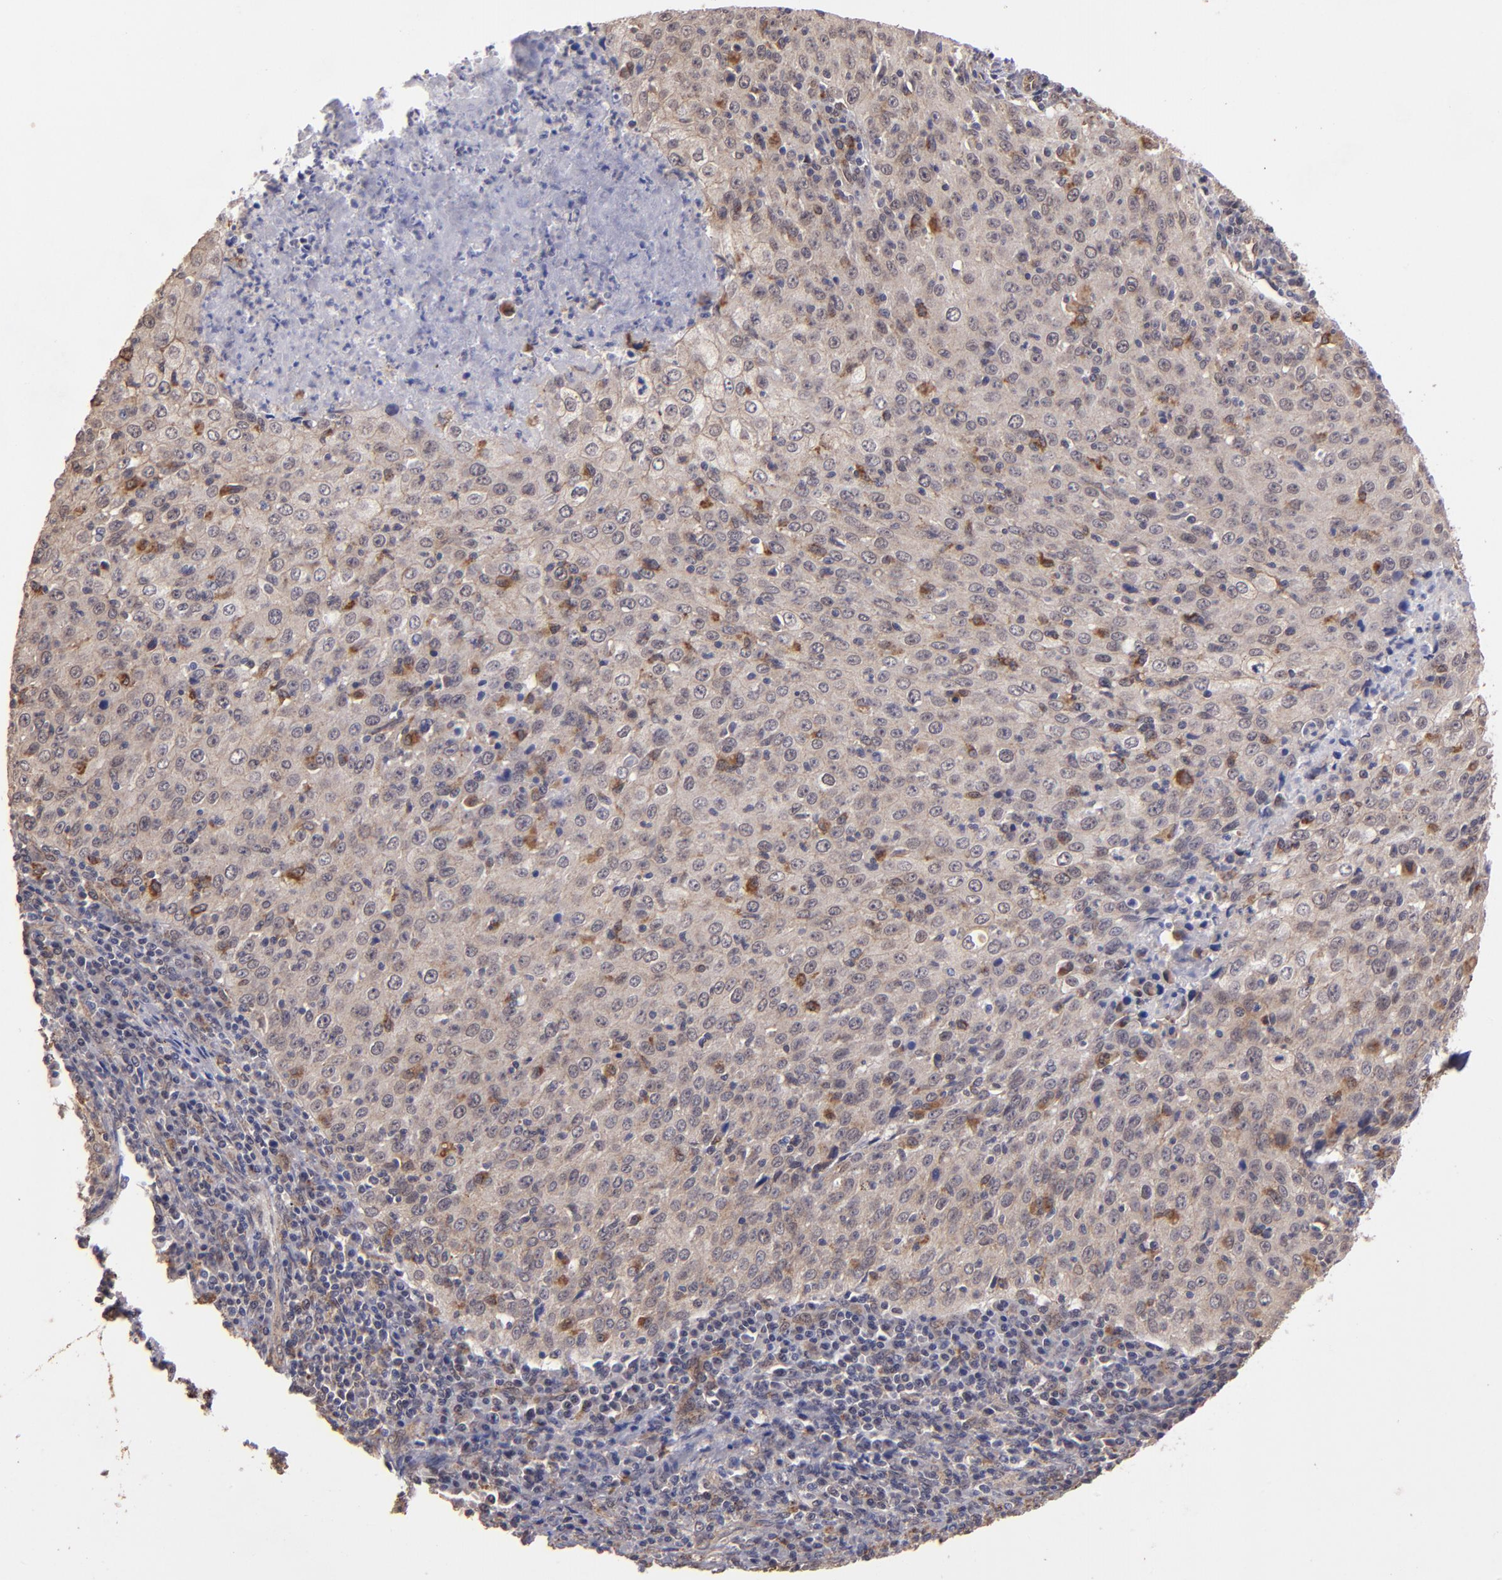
{"staining": {"intensity": "weak", "quantity": ">75%", "location": "cytoplasmic/membranous"}, "tissue": "cervical cancer", "cell_type": "Tumor cells", "image_type": "cancer", "snomed": [{"axis": "morphology", "description": "Squamous cell carcinoma, NOS"}, {"axis": "topography", "description": "Cervix"}], "caption": "Immunohistochemical staining of human squamous cell carcinoma (cervical) exhibits weak cytoplasmic/membranous protein staining in approximately >75% of tumor cells.", "gene": "SIPA1L1", "patient": {"sex": "female", "age": 27}}